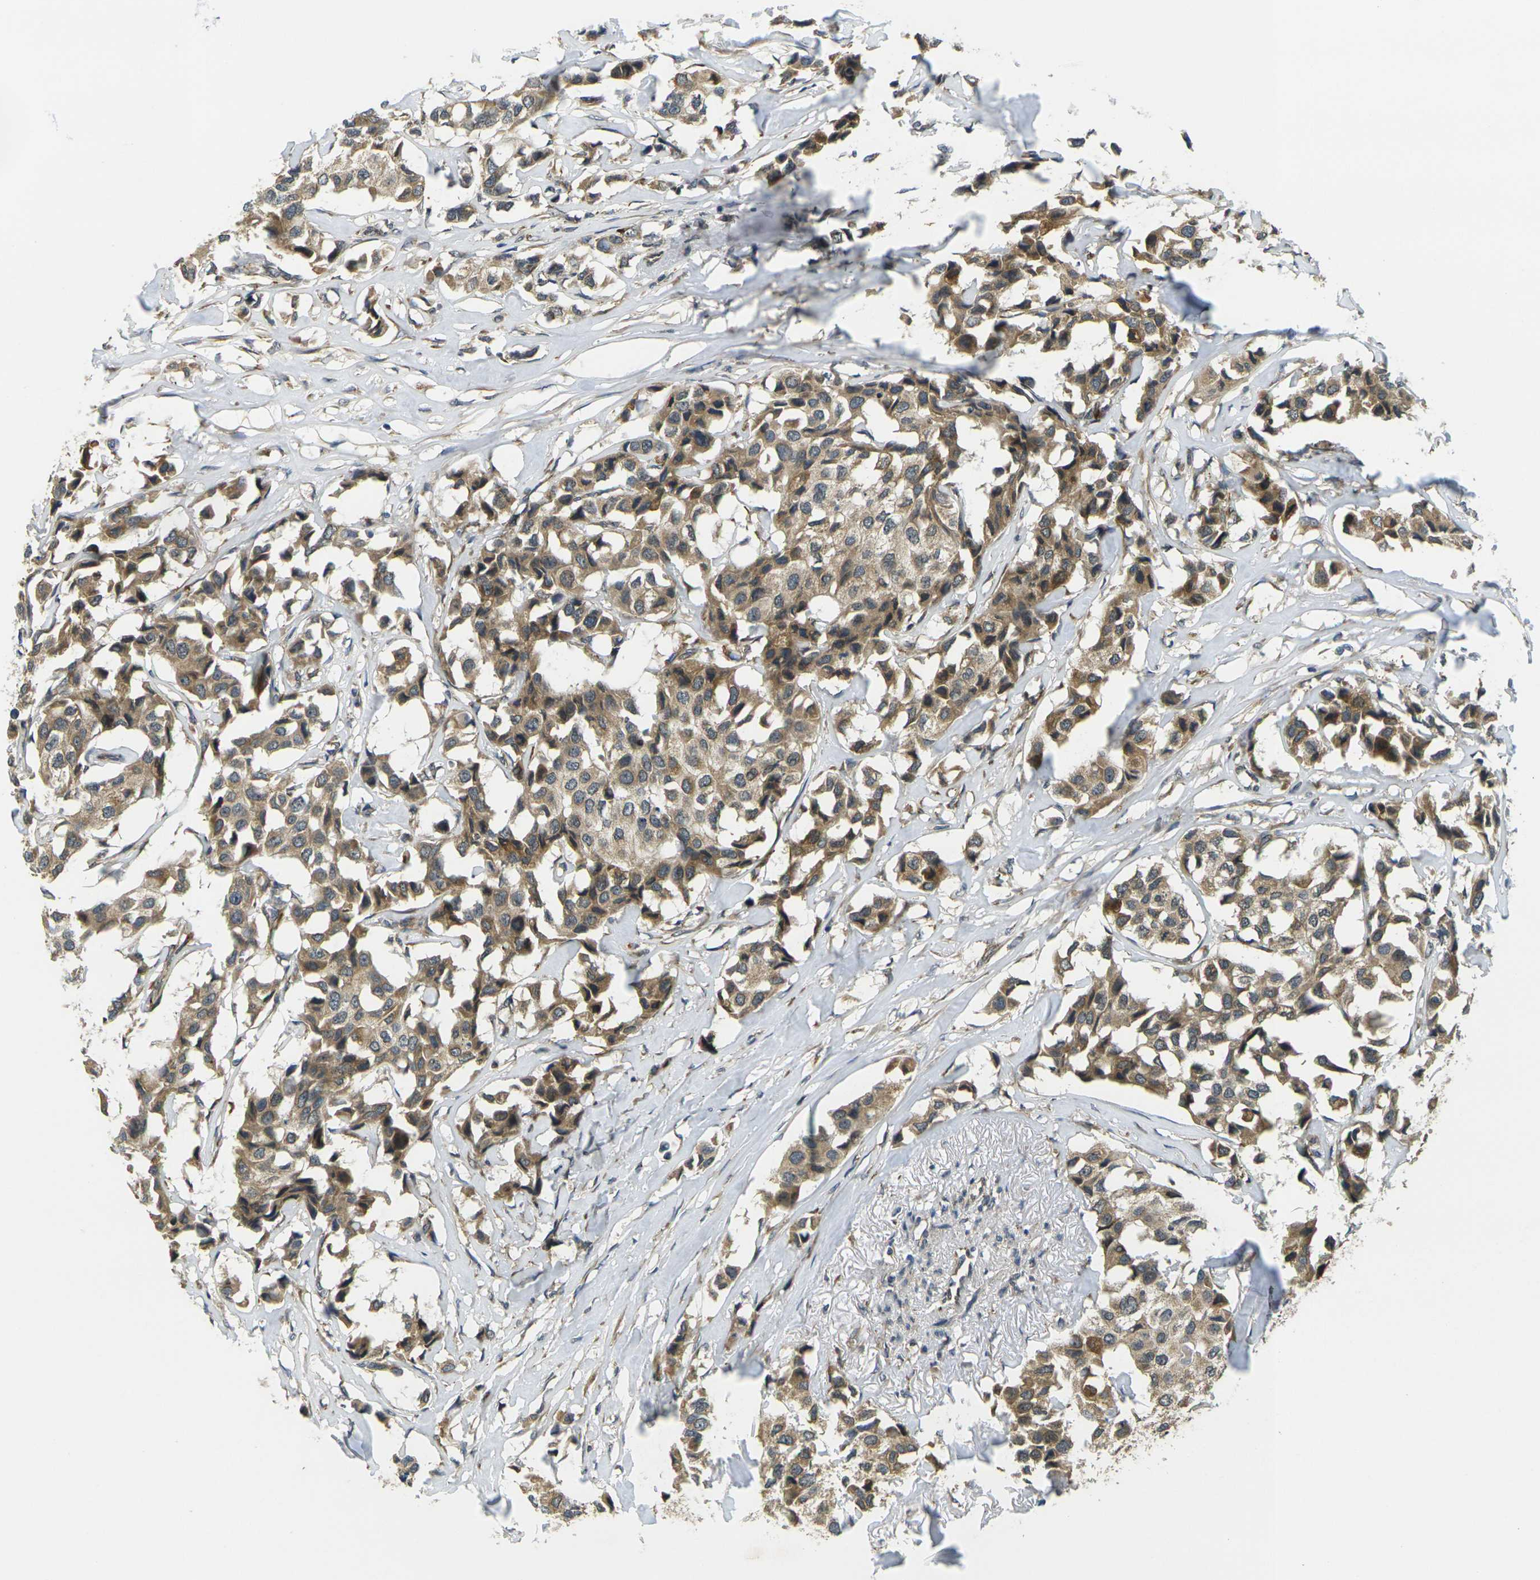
{"staining": {"intensity": "moderate", "quantity": ">75%", "location": "cytoplasmic/membranous"}, "tissue": "breast cancer", "cell_type": "Tumor cells", "image_type": "cancer", "snomed": [{"axis": "morphology", "description": "Duct carcinoma"}, {"axis": "topography", "description": "Breast"}], "caption": "This image exhibits breast cancer stained with immunohistochemistry (IHC) to label a protein in brown. The cytoplasmic/membranous of tumor cells show moderate positivity for the protein. Nuclei are counter-stained blue.", "gene": "FUT11", "patient": {"sex": "female", "age": 80}}